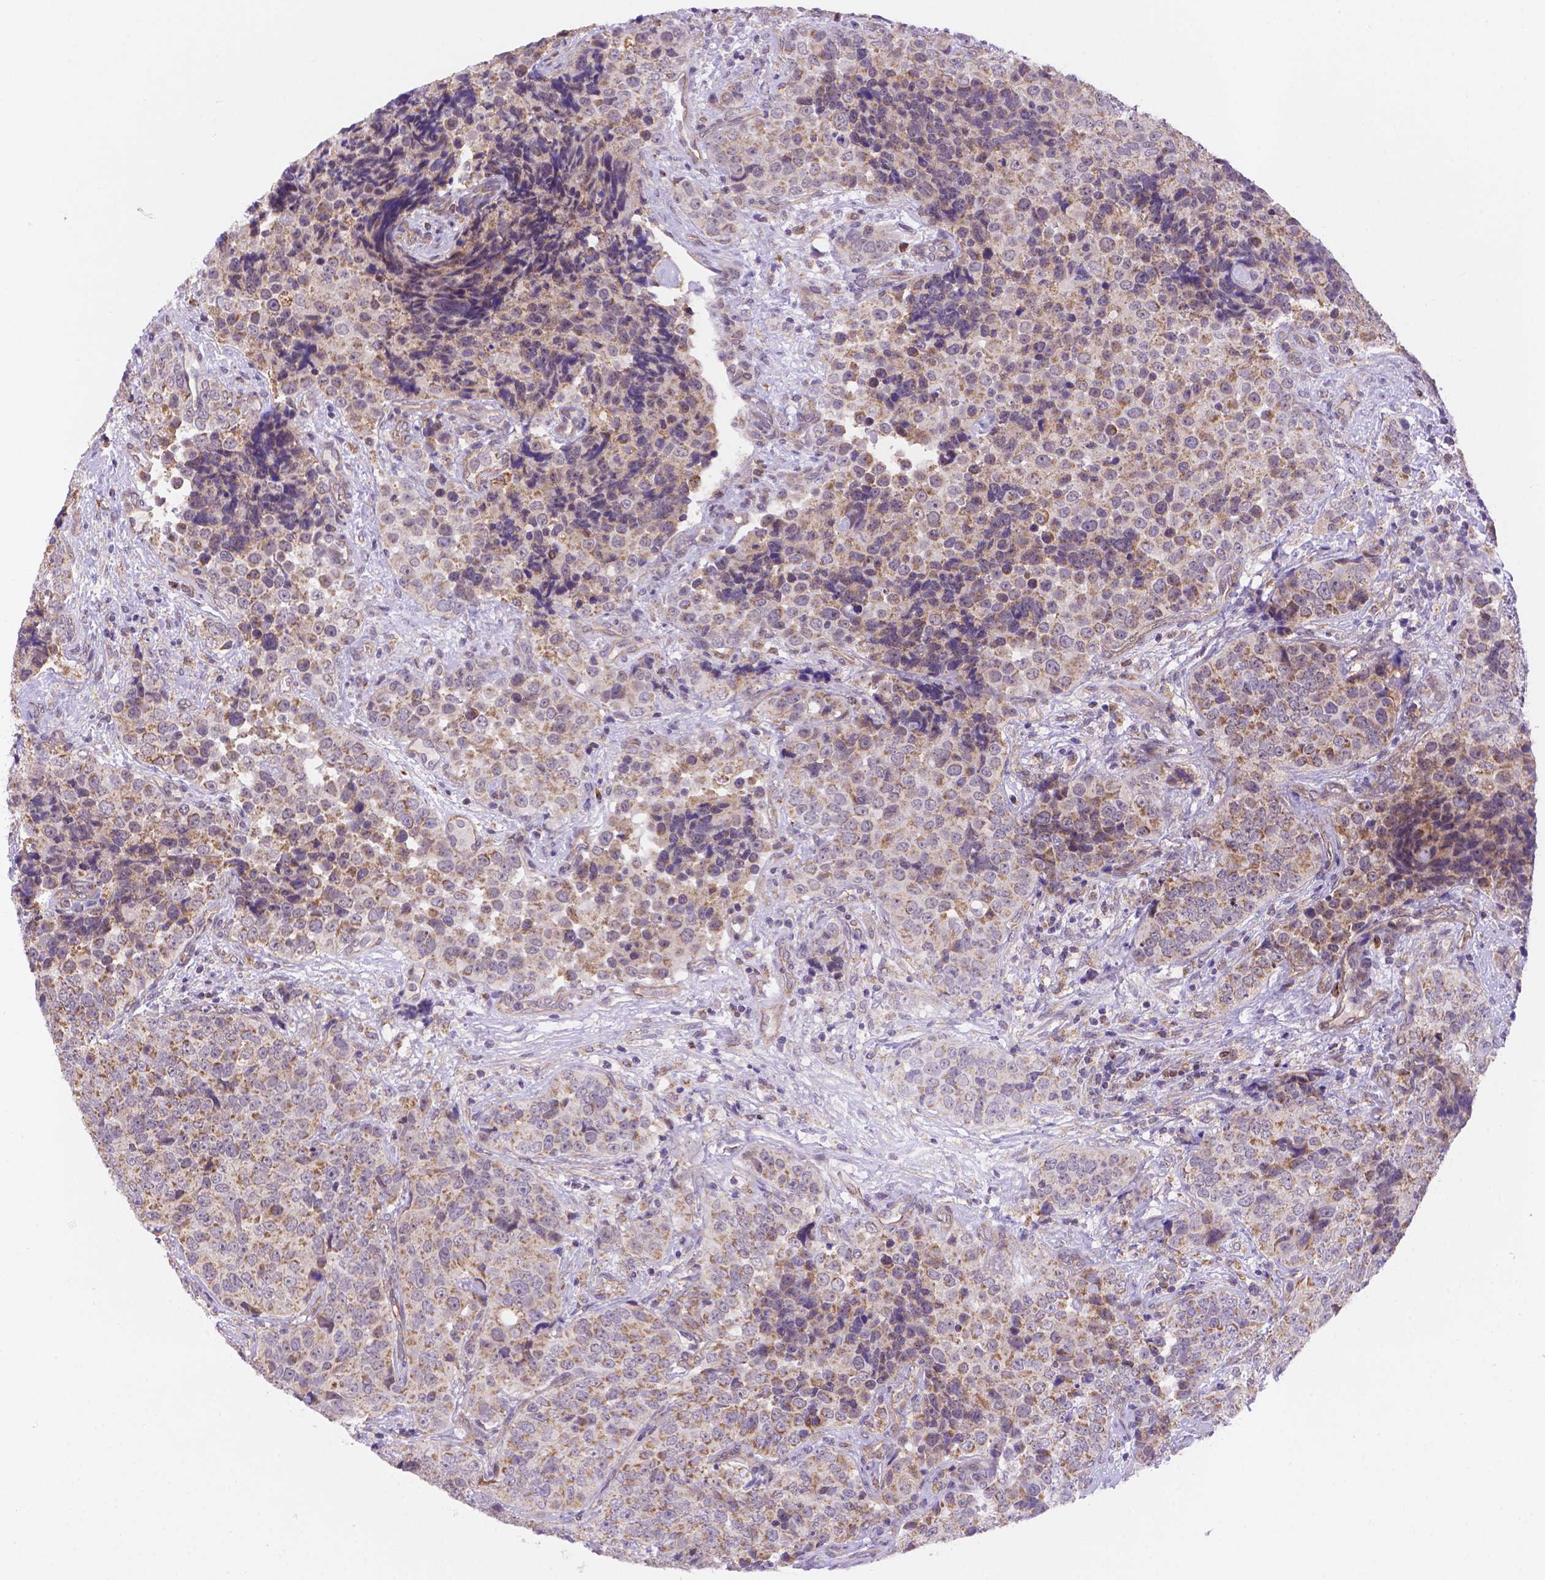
{"staining": {"intensity": "weak", "quantity": ">75%", "location": "cytoplasmic/membranous"}, "tissue": "urothelial cancer", "cell_type": "Tumor cells", "image_type": "cancer", "snomed": [{"axis": "morphology", "description": "Urothelial carcinoma, NOS"}, {"axis": "topography", "description": "Urinary bladder"}], "caption": "Human urothelial cancer stained for a protein (brown) exhibits weak cytoplasmic/membranous positive positivity in approximately >75% of tumor cells.", "gene": "CYYR1", "patient": {"sex": "male", "age": 52}}